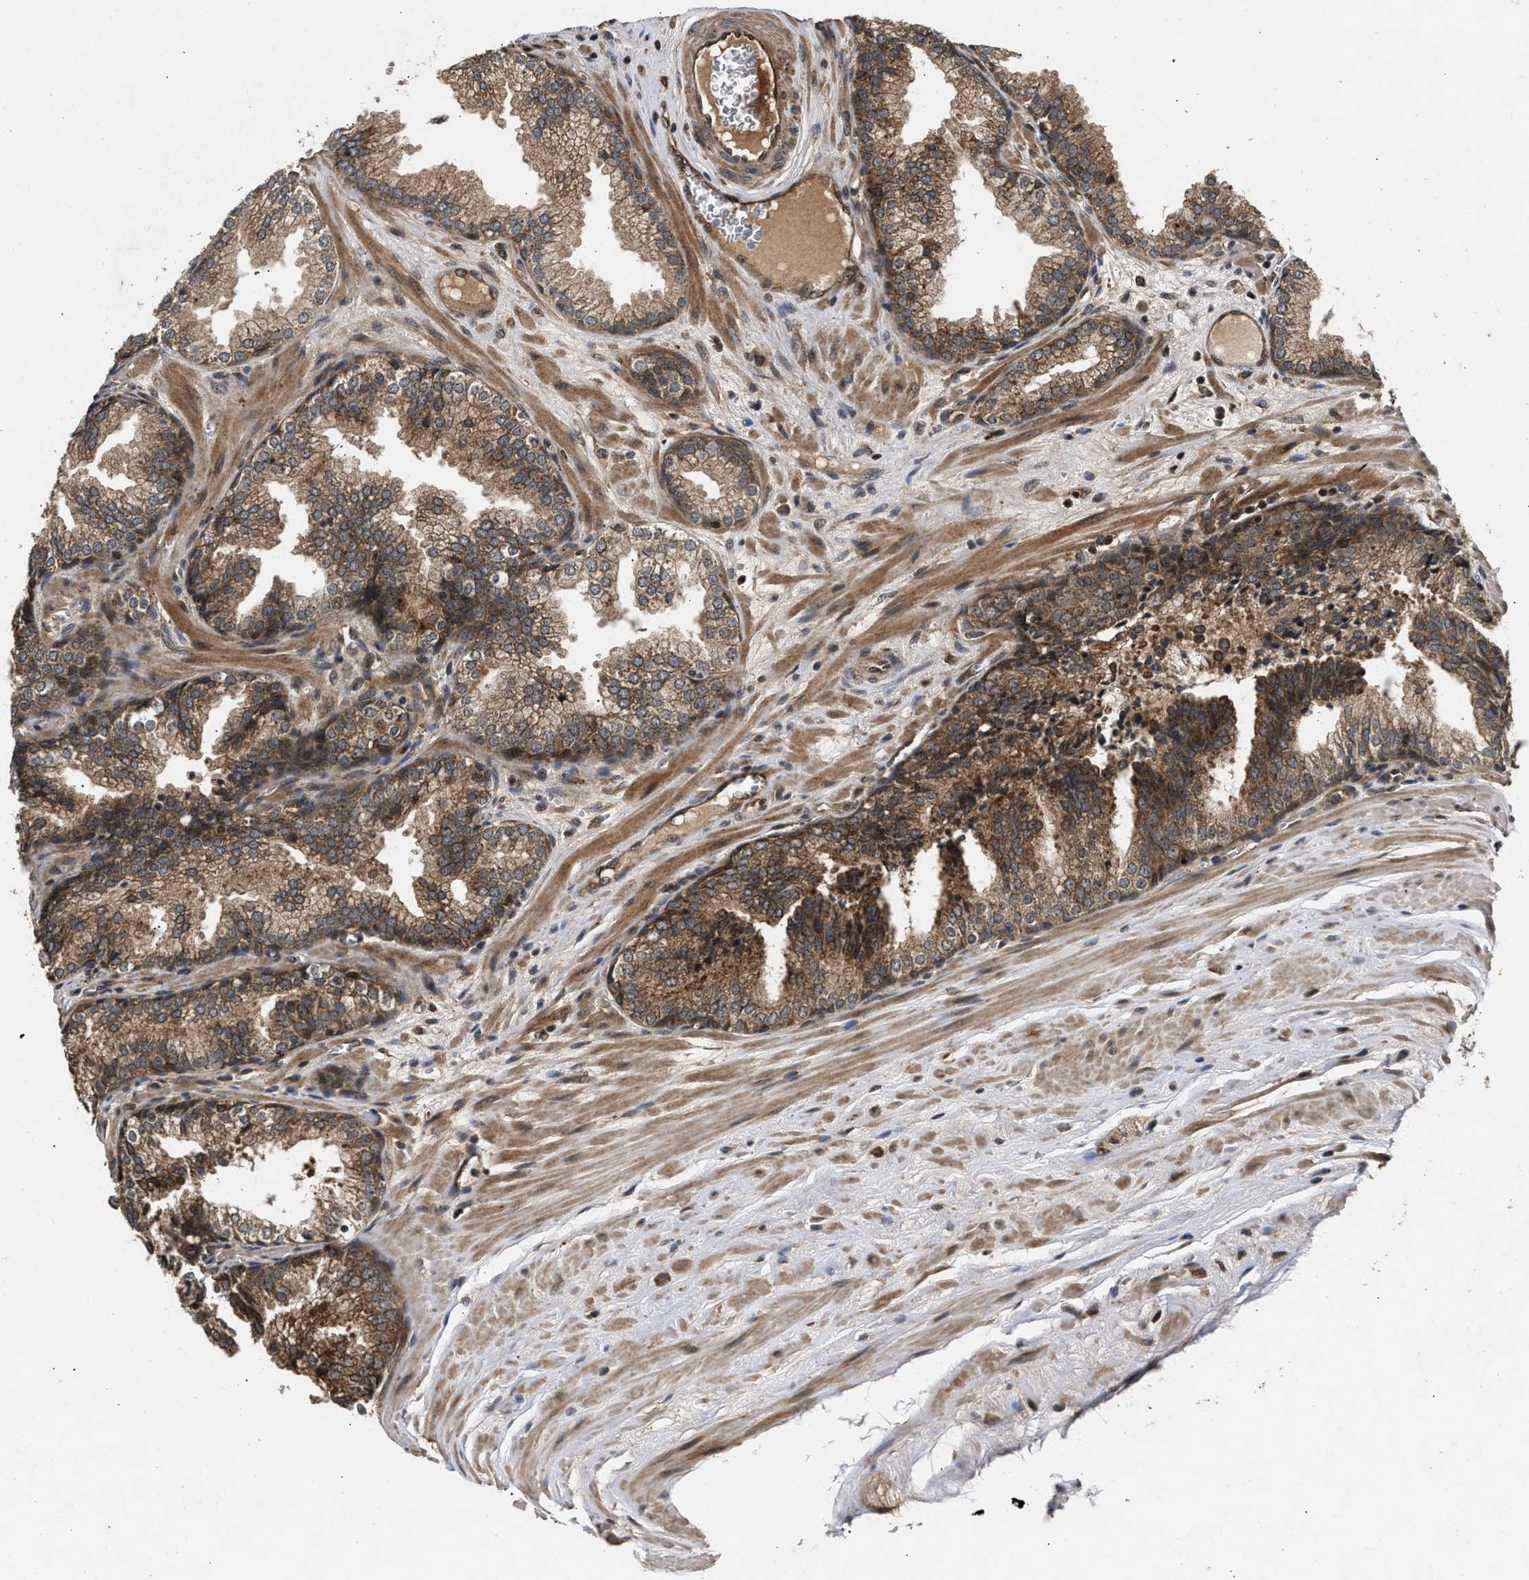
{"staining": {"intensity": "moderate", "quantity": ">75%", "location": "cytoplasmic/membranous"}, "tissue": "prostate cancer", "cell_type": "Tumor cells", "image_type": "cancer", "snomed": [{"axis": "morphology", "description": "Adenocarcinoma, Low grade"}, {"axis": "topography", "description": "Prostate"}], "caption": "DAB immunohistochemical staining of prostate cancer (low-grade adenocarcinoma) shows moderate cytoplasmic/membranous protein positivity in approximately >75% of tumor cells. (DAB (3,3'-diaminobenzidine) IHC with brightfield microscopy, high magnification).", "gene": "CFLAR", "patient": {"sex": "male", "age": 60}}